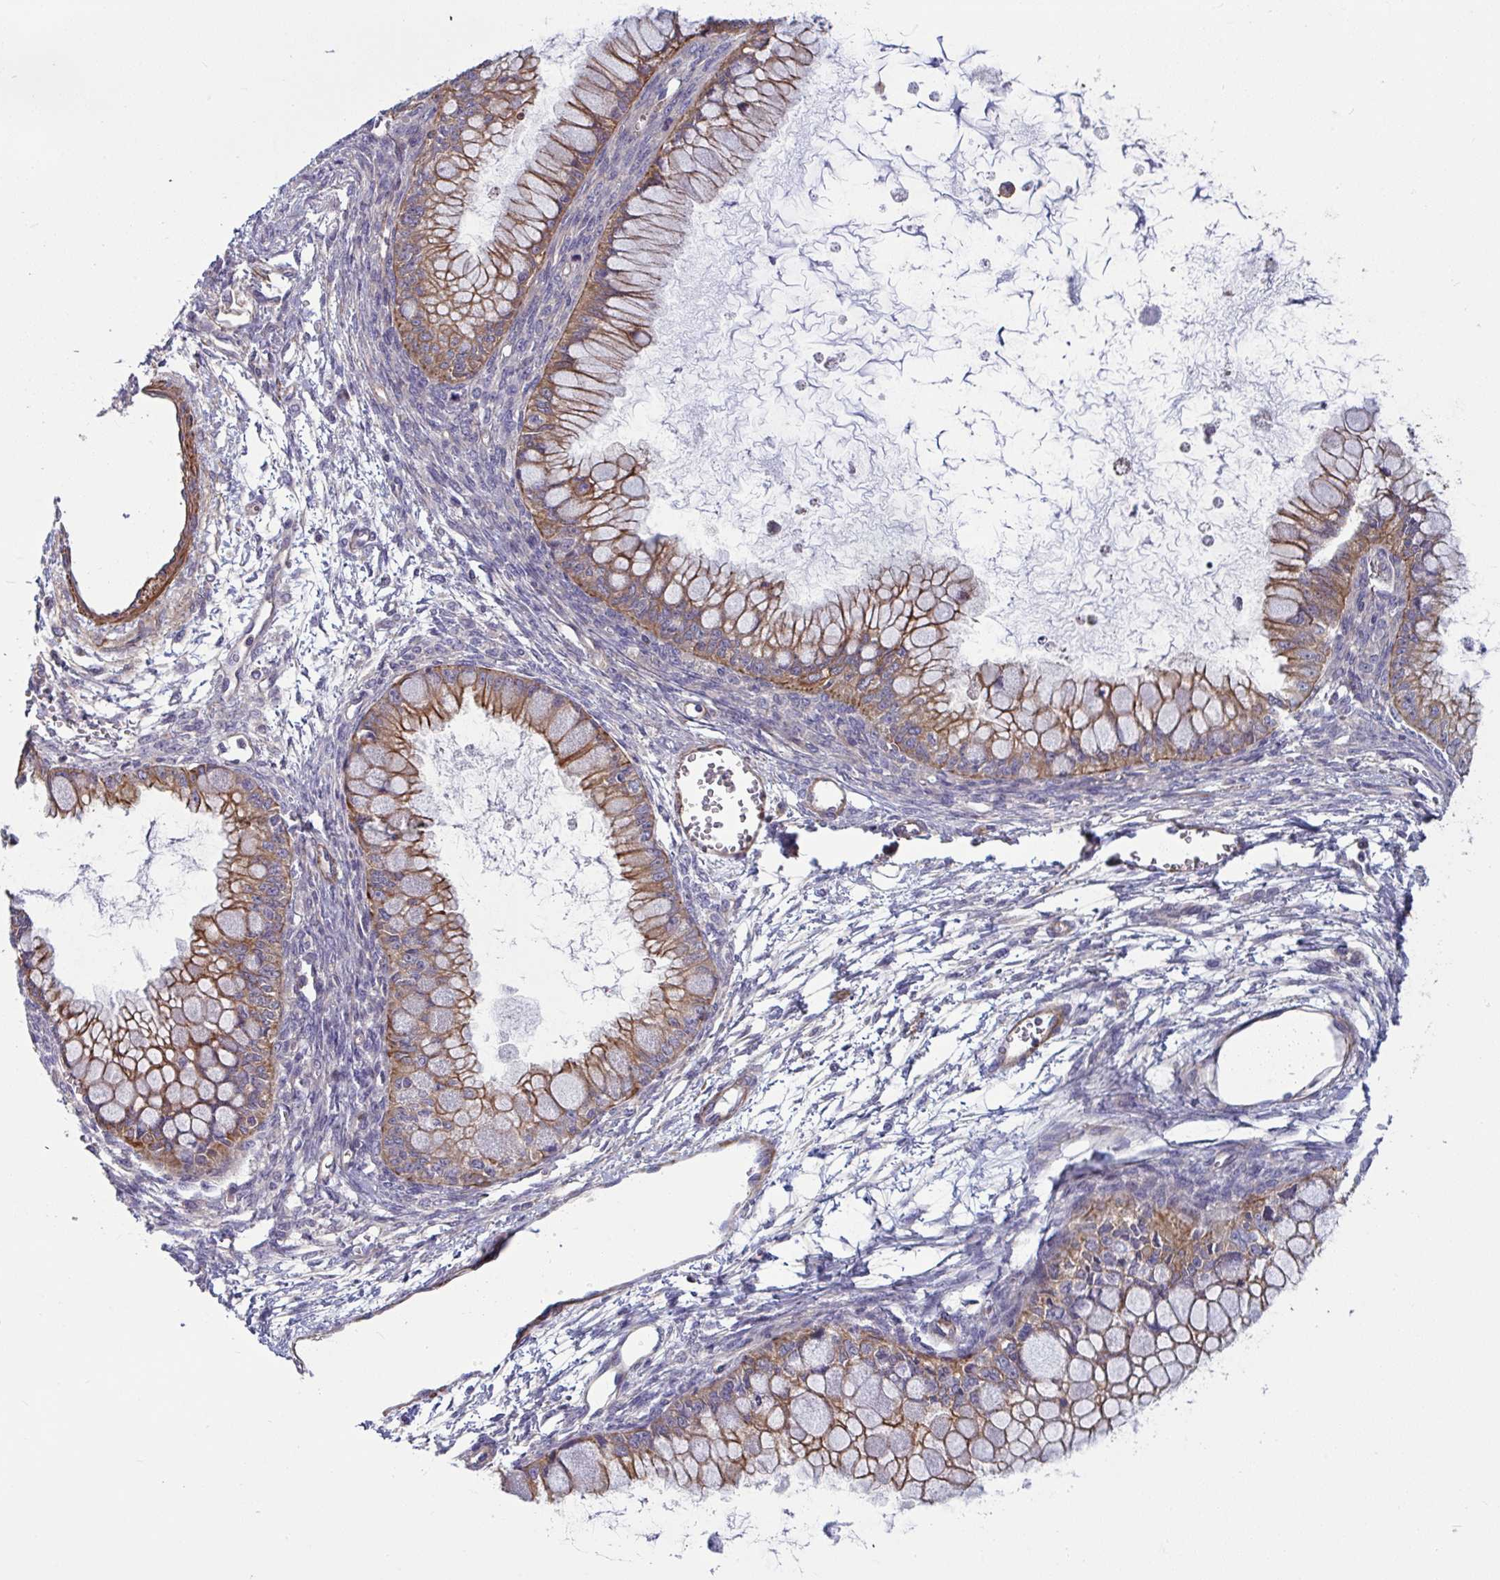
{"staining": {"intensity": "moderate", "quantity": ">75%", "location": "cytoplasmic/membranous"}, "tissue": "ovarian cancer", "cell_type": "Tumor cells", "image_type": "cancer", "snomed": [{"axis": "morphology", "description": "Cystadenocarcinoma, mucinous, NOS"}, {"axis": "topography", "description": "Ovary"}], "caption": "Protein expression analysis of human ovarian cancer (mucinous cystadenocarcinoma) reveals moderate cytoplasmic/membranous staining in approximately >75% of tumor cells. (brown staining indicates protein expression, while blue staining denotes nuclei).", "gene": "TANK", "patient": {"sex": "female", "age": 34}}